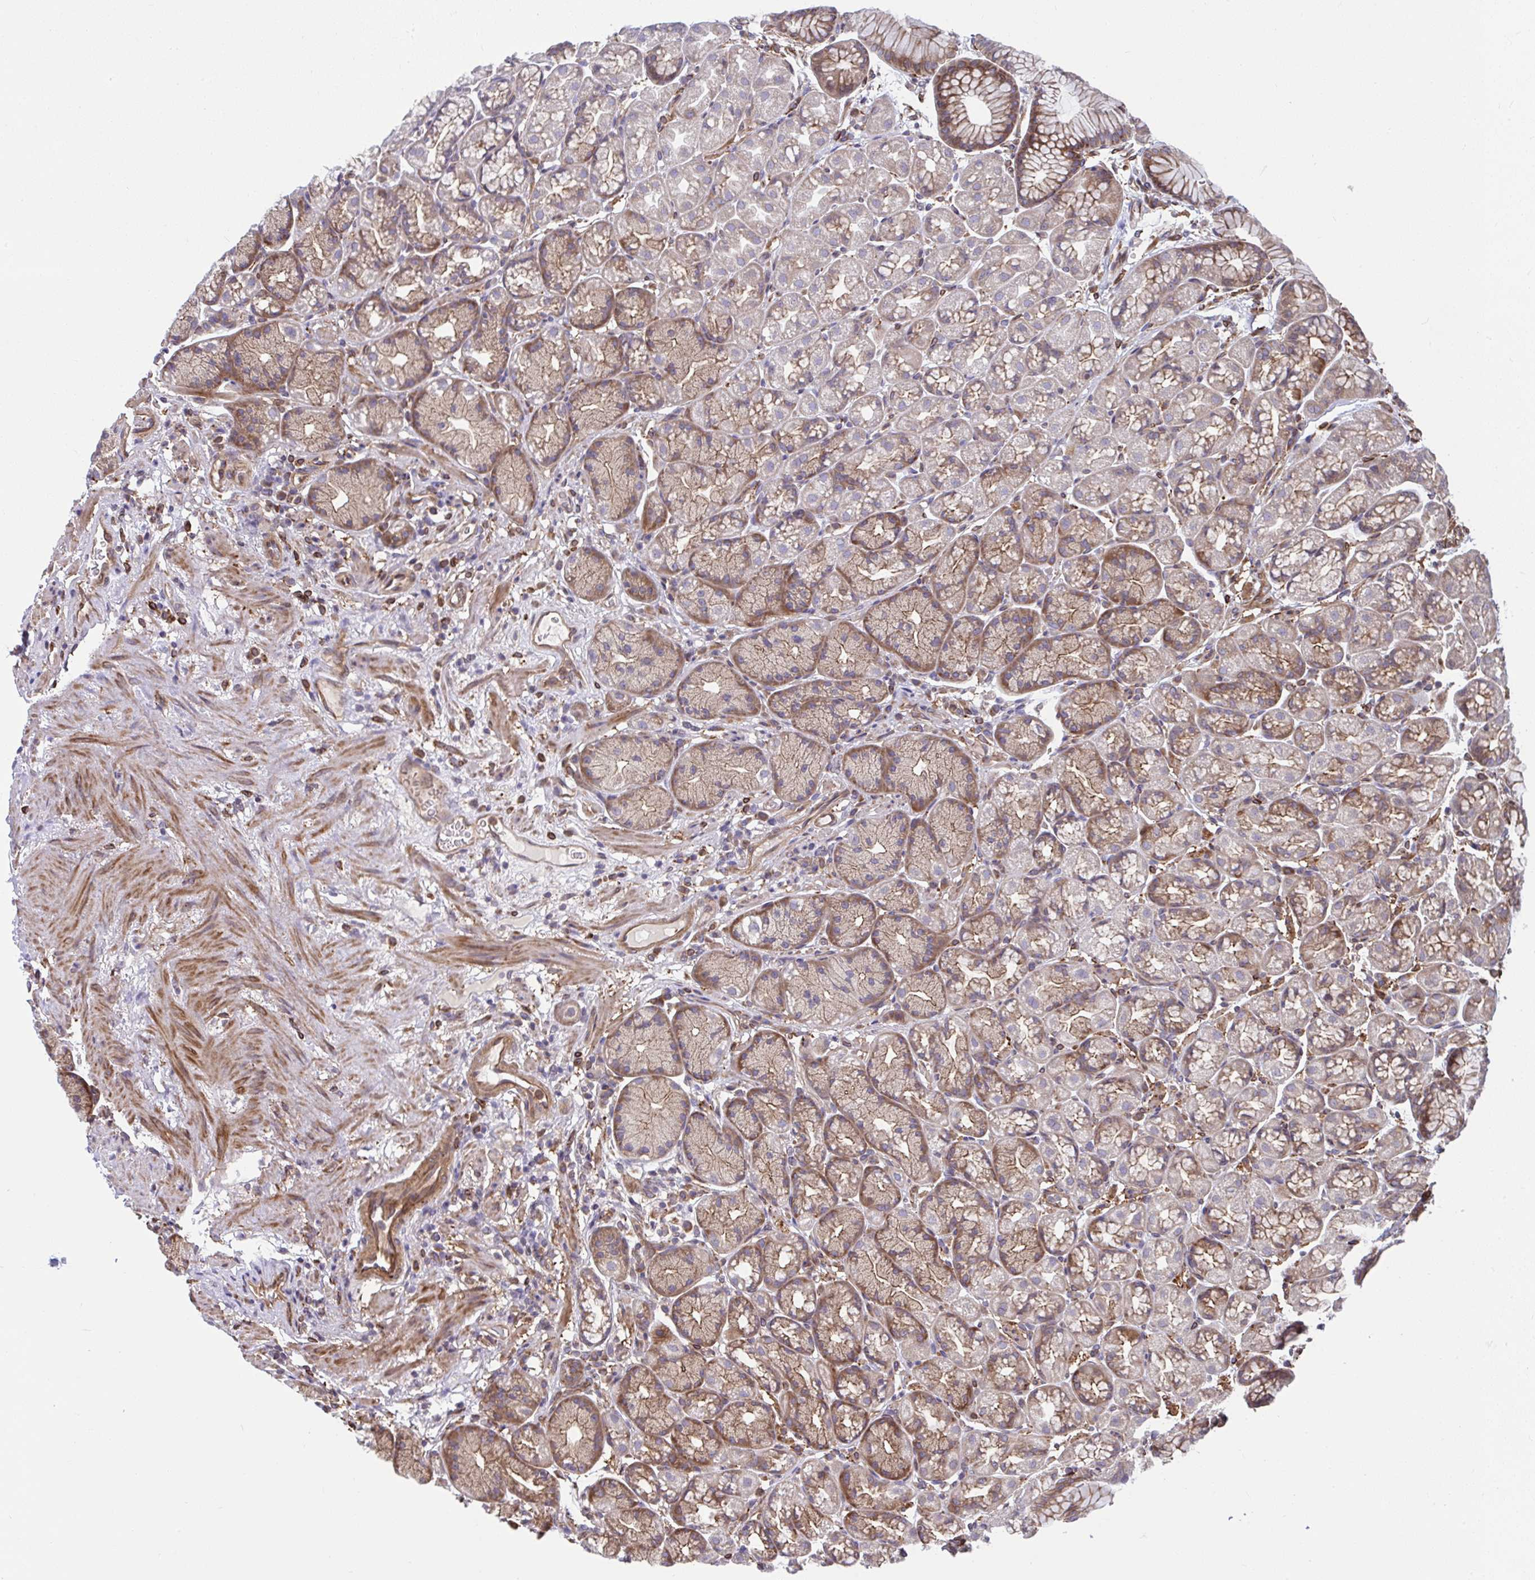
{"staining": {"intensity": "moderate", "quantity": "25%-75%", "location": "cytoplasmic/membranous"}, "tissue": "stomach", "cell_type": "Glandular cells", "image_type": "normal", "snomed": [{"axis": "morphology", "description": "Normal tissue, NOS"}, {"axis": "topography", "description": "Stomach, lower"}], "caption": "Immunohistochemical staining of unremarkable human stomach displays moderate cytoplasmic/membranous protein positivity in approximately 25%-75% of glandular cells.", "gene": "STIM2", "patient": {"sex": "male", "age": 67}}